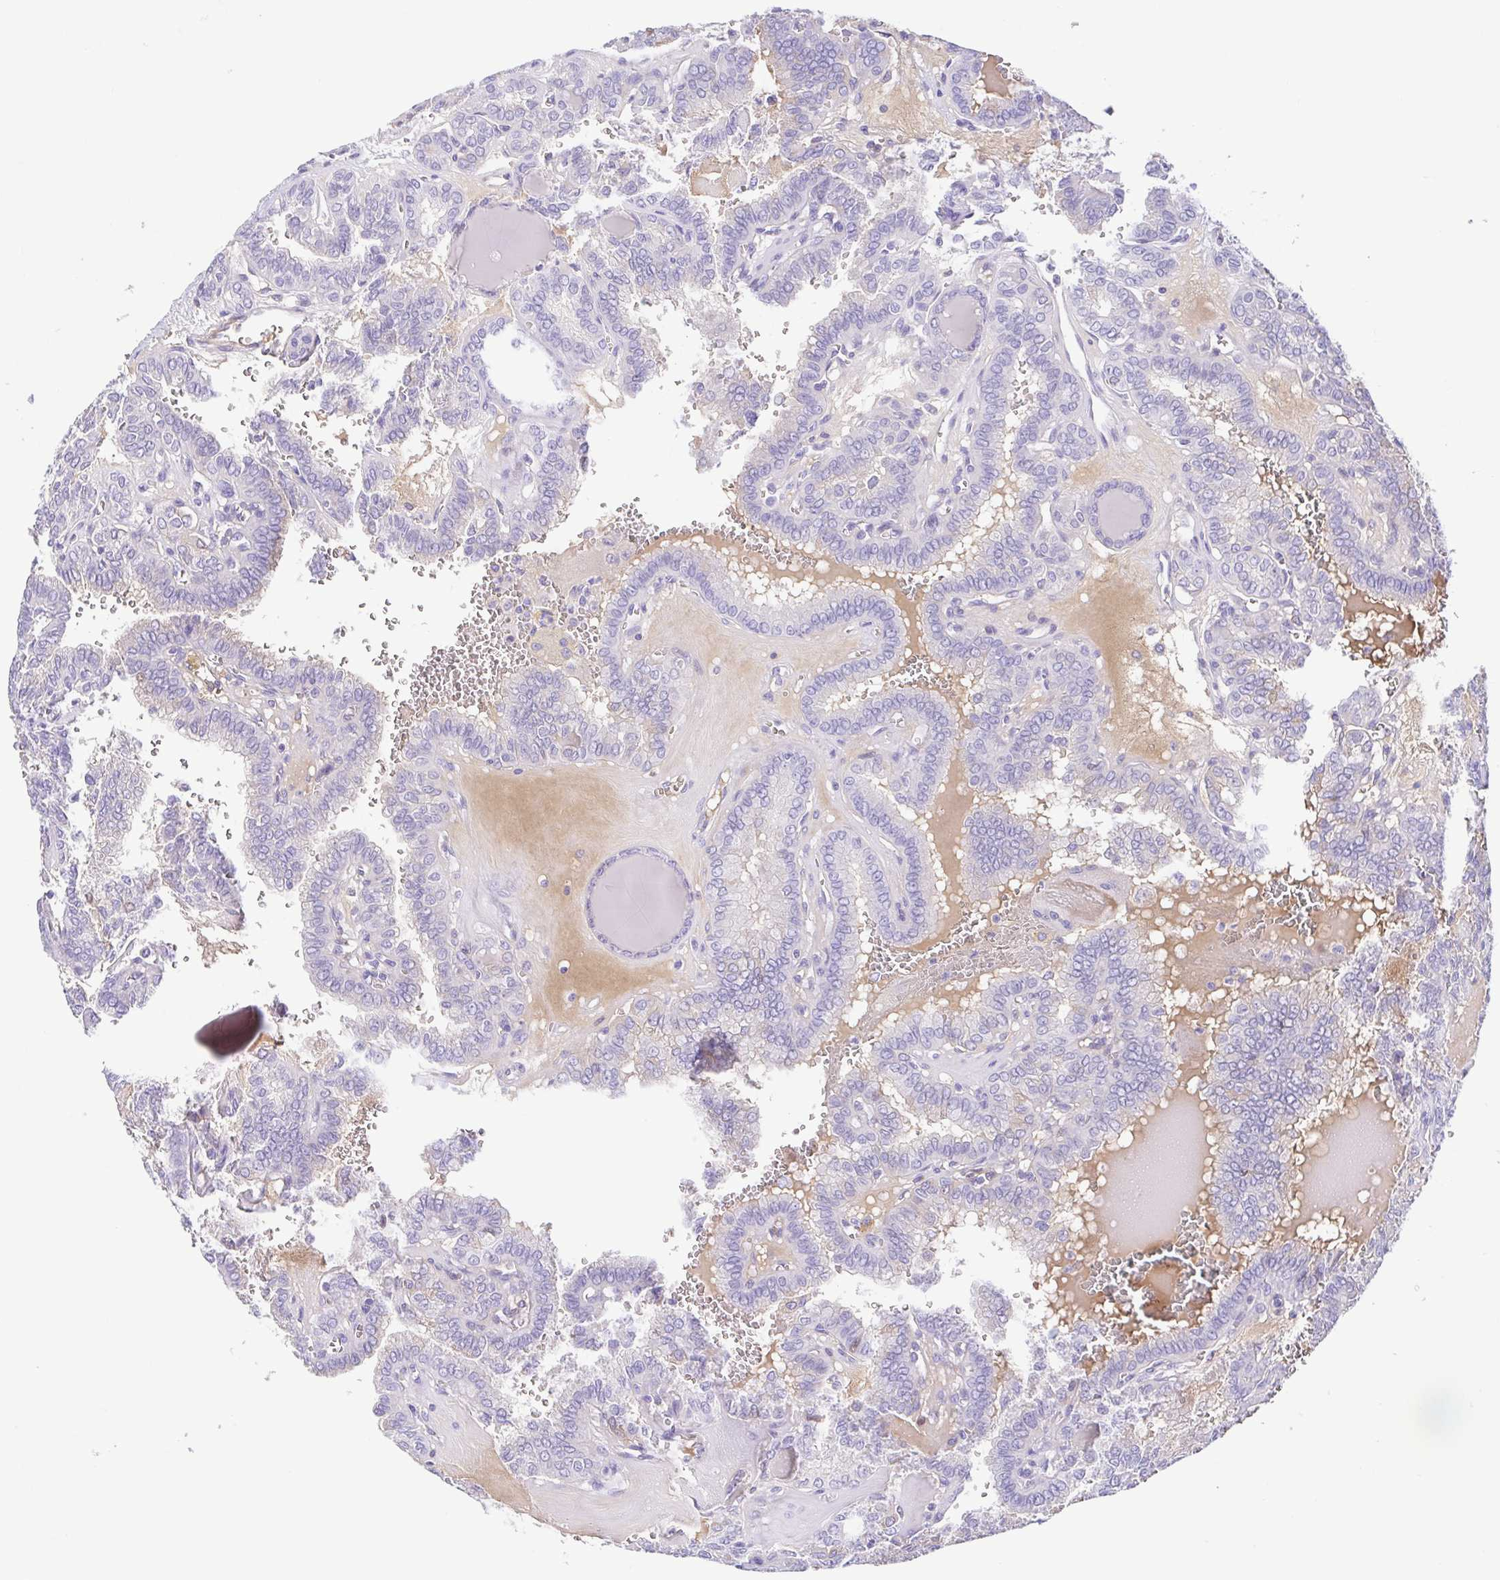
{"staining": {"intensity": "negative", "quantity": "none", "location": "none"}, "tissue": "thyroid cancer", "cell_type": "Tumor cells", "image_type": "cancer", "snomed": [{"axis": "morphology", "description": "Papillary adenocarcinoma, NOS"}, {"axis": "topography", "description": "Thyroid gland"}], "caption": "Immunohistochemistry photomicrograph of human thyroid cancer (papillary adenocarcinoma) stained for a protein (brown), which shows no staining in tumor cells.", "gene": "A1BG", "patient": {"sex": "female", "age": 41}}